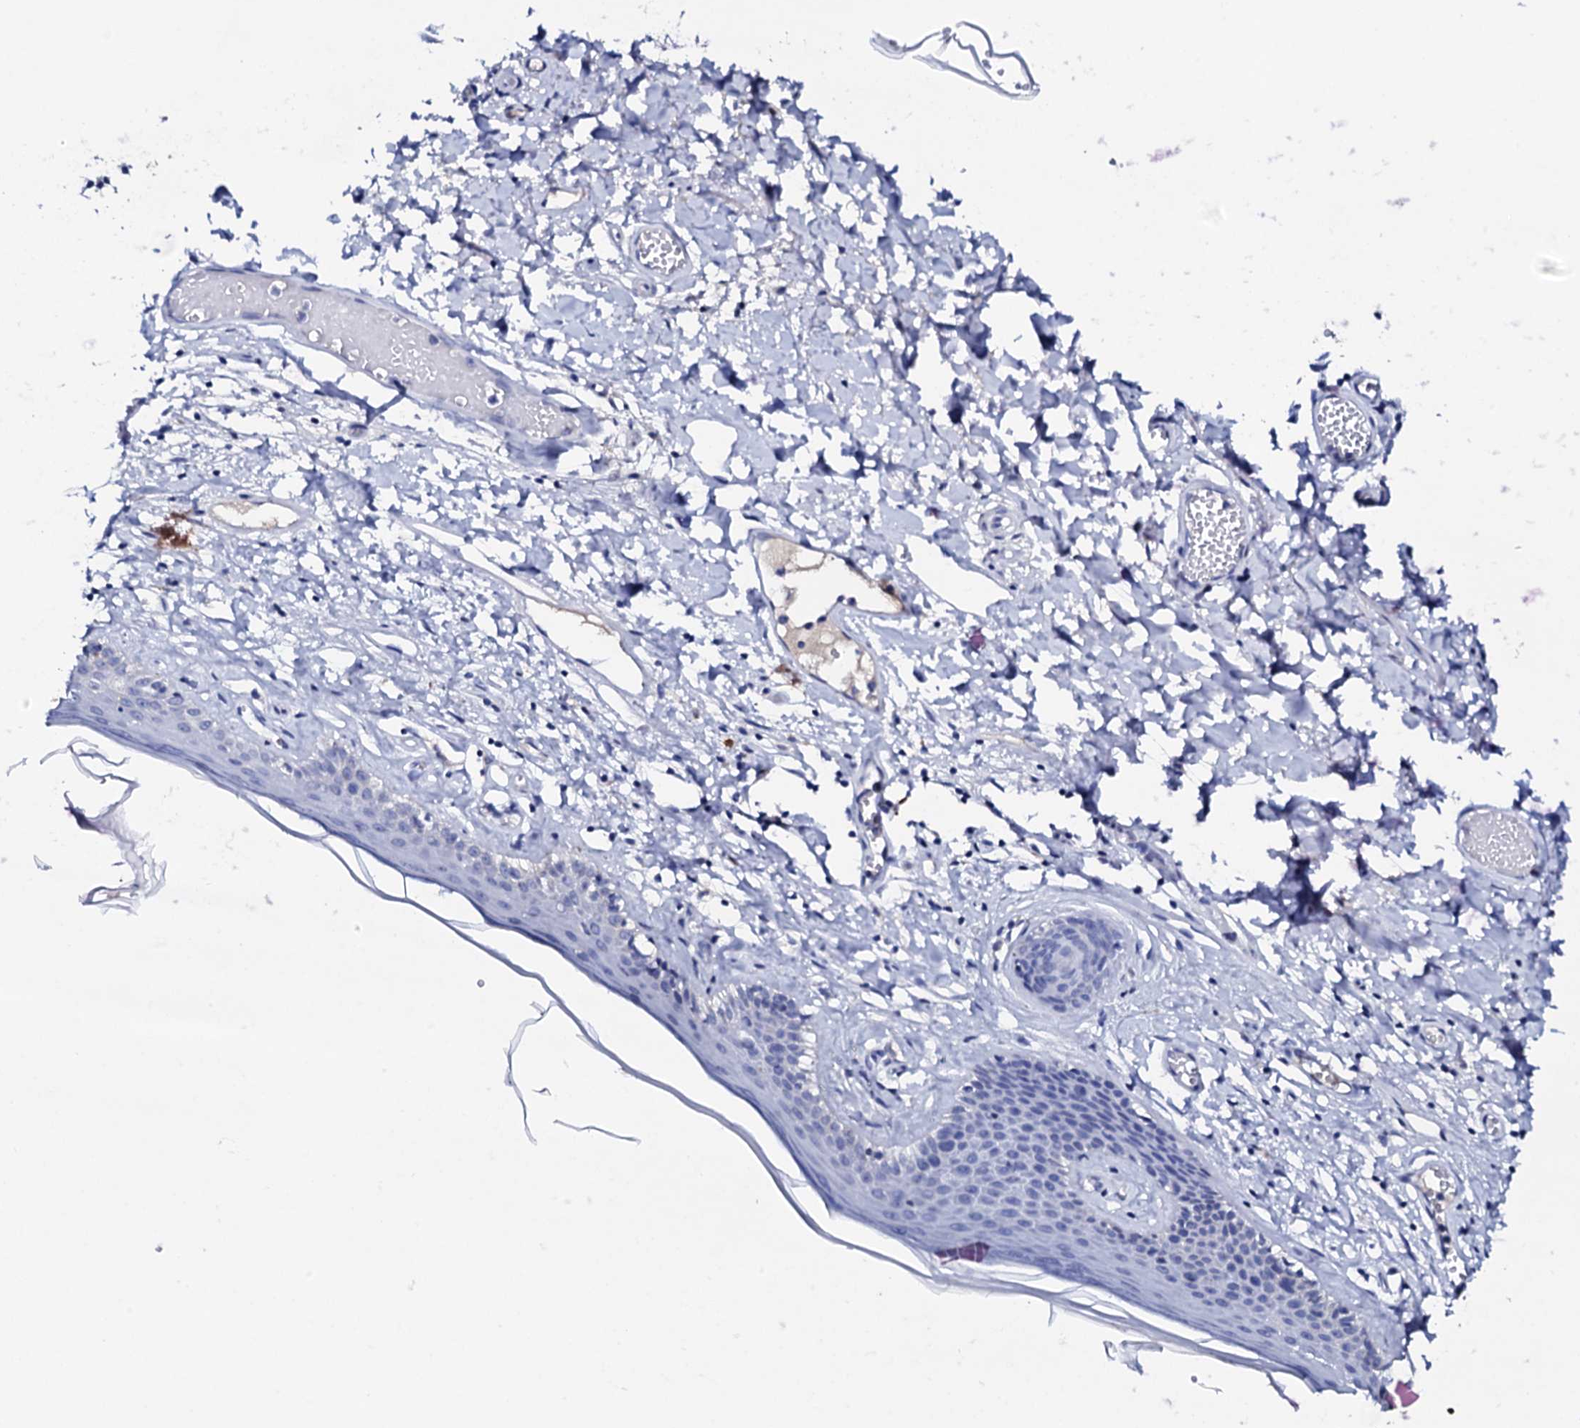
{"staining": {"intensity": "moderate", "quantity": "<25%", "location": "cytoplasmic/membranous"}, "tissue": "skin", "cell_type": "Epidermal cells", "image_type": "normal", "snomed": [{"axis": "morphology", "description": "Normal tissue, NOS"}, {"axis": "topography", "description": "Adipose tissue"}, {"axis": "topography", "description": "Vascular tissue"}, {"axis": "topography", "description": "Vulva"}, {"axis": "topography", "description": "Peripheral nerve tissue"}], "caption": "An immunohistochemistry micrograph of normal tissue is shown. Protein staining in brown shows moderate cytoplasmic/membranous positivity in skin within epidermal cells.", "gene": "FBXL16", "patient": {"sex": "female", "age": 86}}